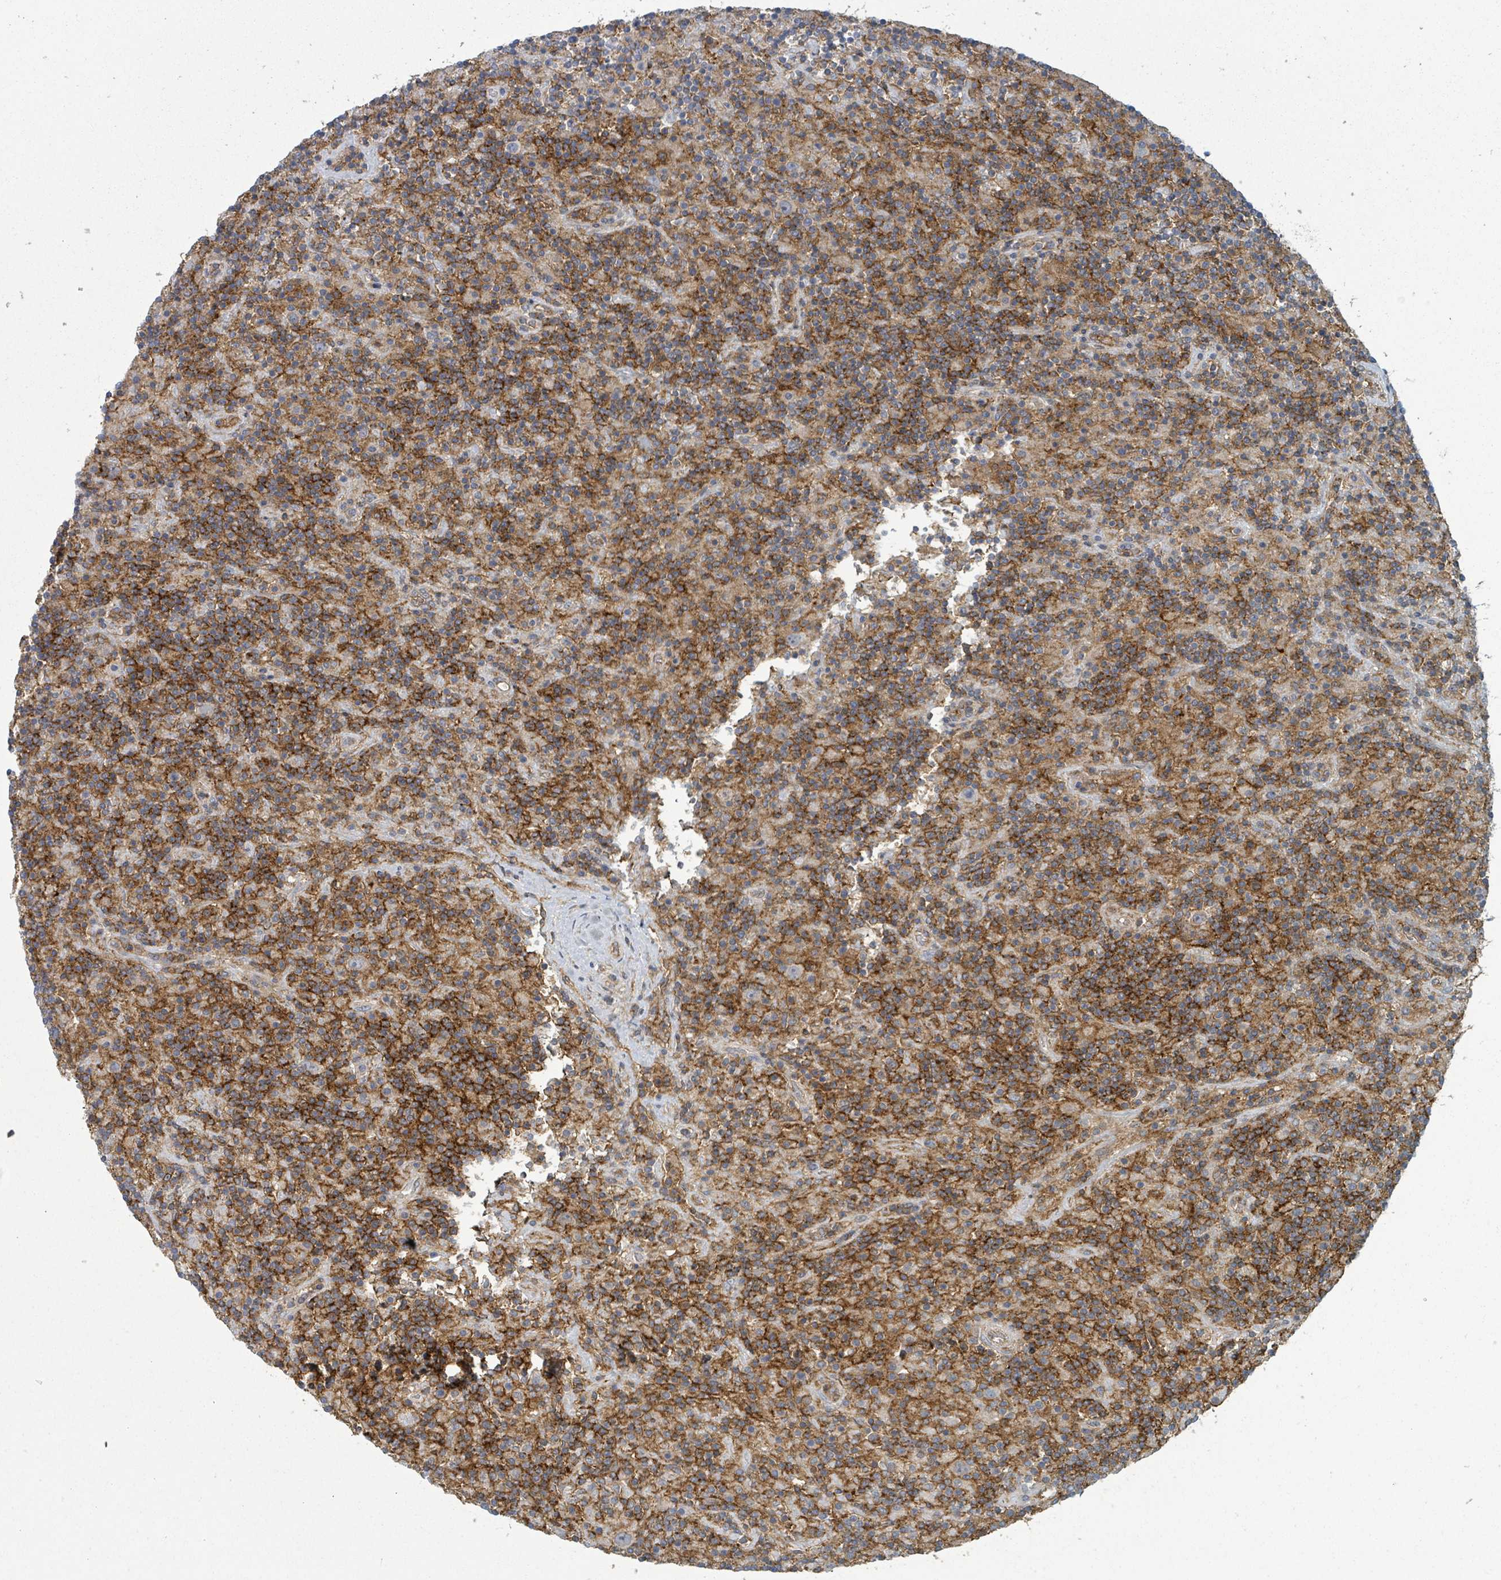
{"staining": {"intensity": "negative", "quantity": "none", "location": "none"}, "tissue": "lymphoma", "cell_type": "Tumor cells", "image_type": "cancer", "snomed": [{"axis": "morphology", "description": "Hodgkin's disease, NOS"}, {"axis": "topography", "description": "Lymph node"}], "caption": "Micrograph shows no protein expression in tumor cells of lymphoma tissue.", "gene": "TNFRSF14", "patient": {"sex": "male", "age": 70}}